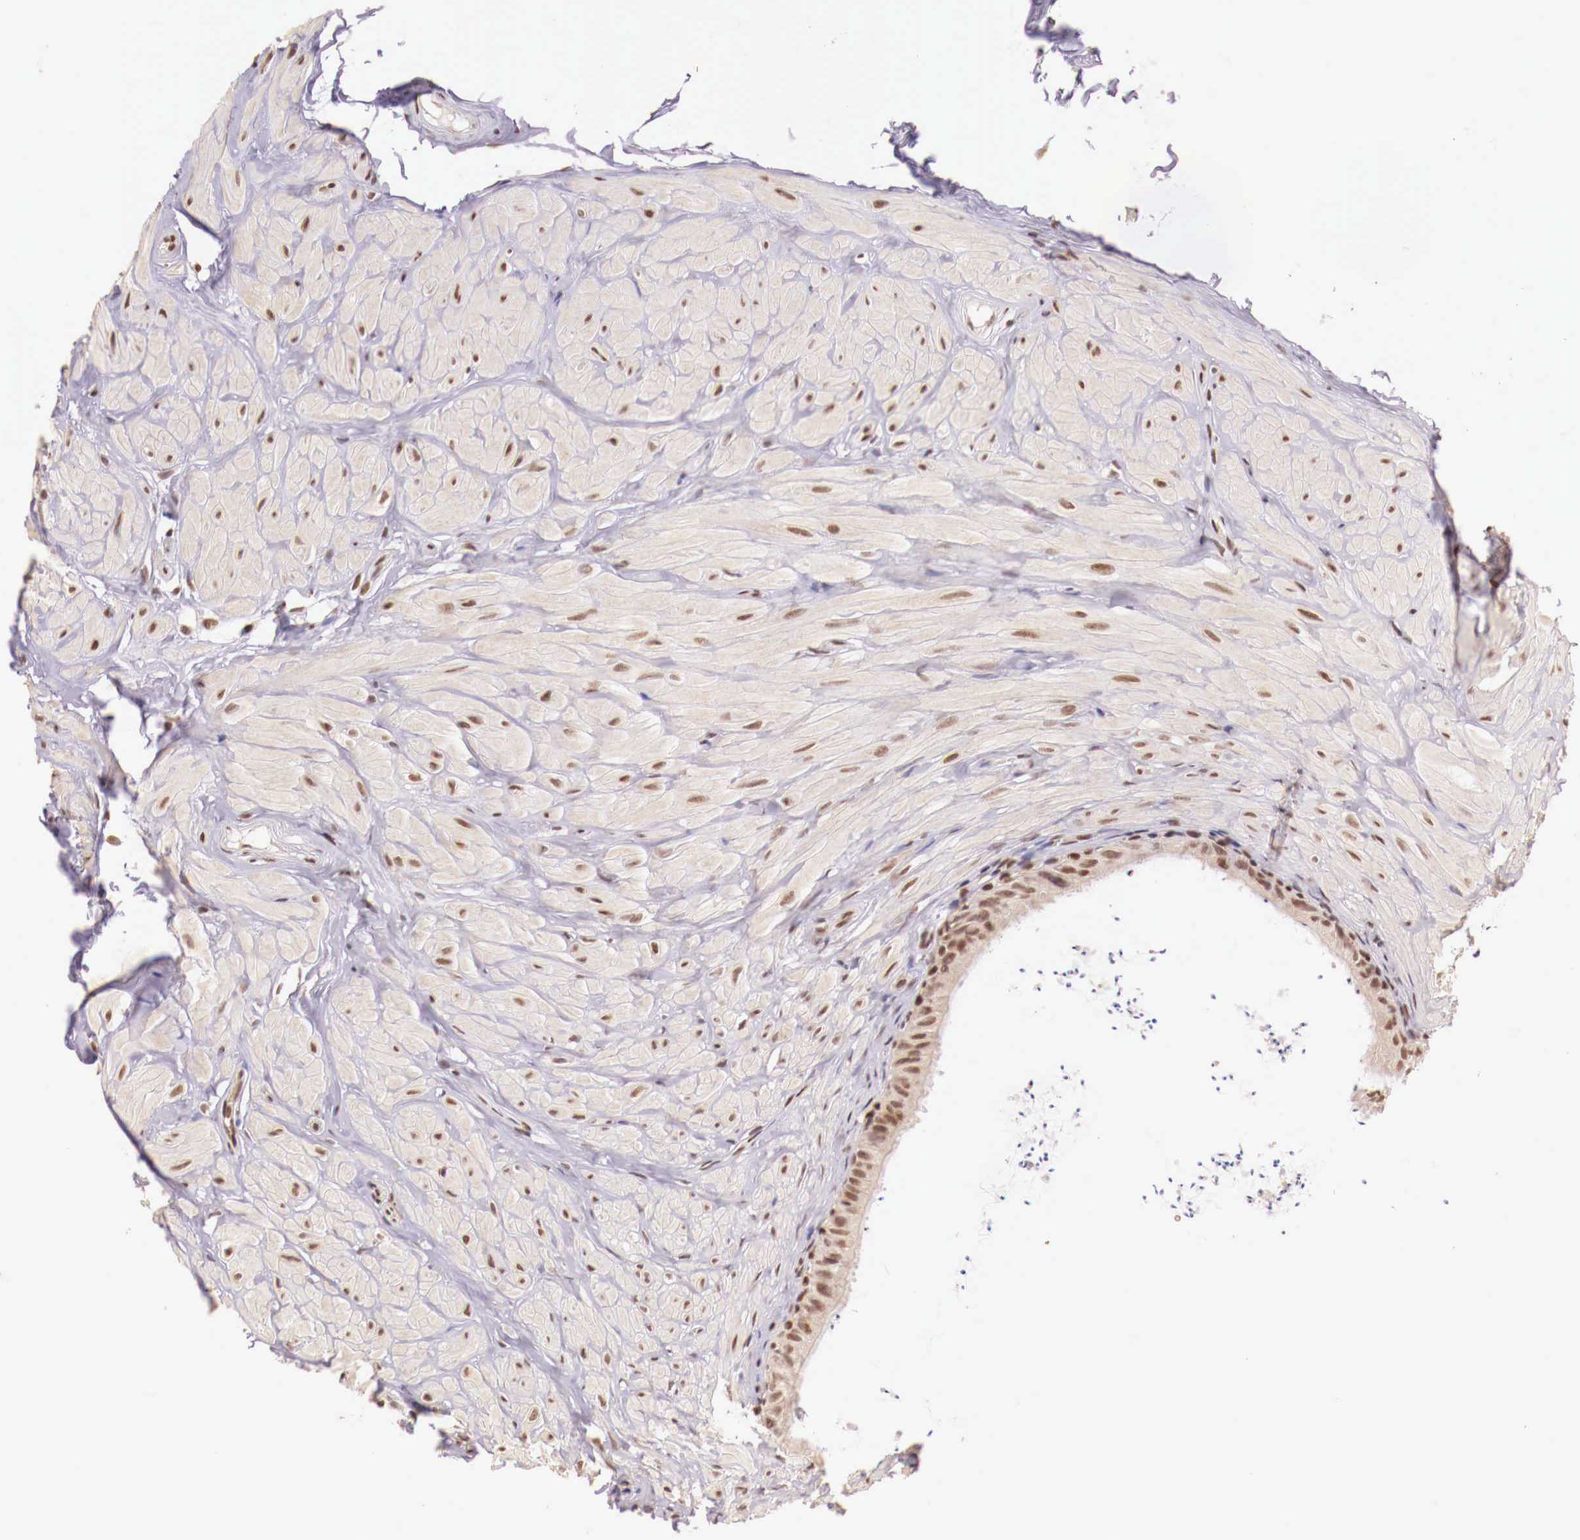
{"staining": {"intensity": "moderate", "quantity": ">75%", "location": "nuclear"}, "tissue": "epididymis", "cell_type": "Glandular cells", "image_type": "normal", "snomed": [{"axis": "morphology", "description": "Normal tissue, NOS"}, {"axis": "topography", "description": "Epididymis"}], "caption": "This is a histology image of immunohistochemistry (IHC) staining of unremarkable epididymis, which shows moderate expression in the nuclear of glandular cells.", "gene": "SP1", "patient": {"sex": "male", "age": 52}}